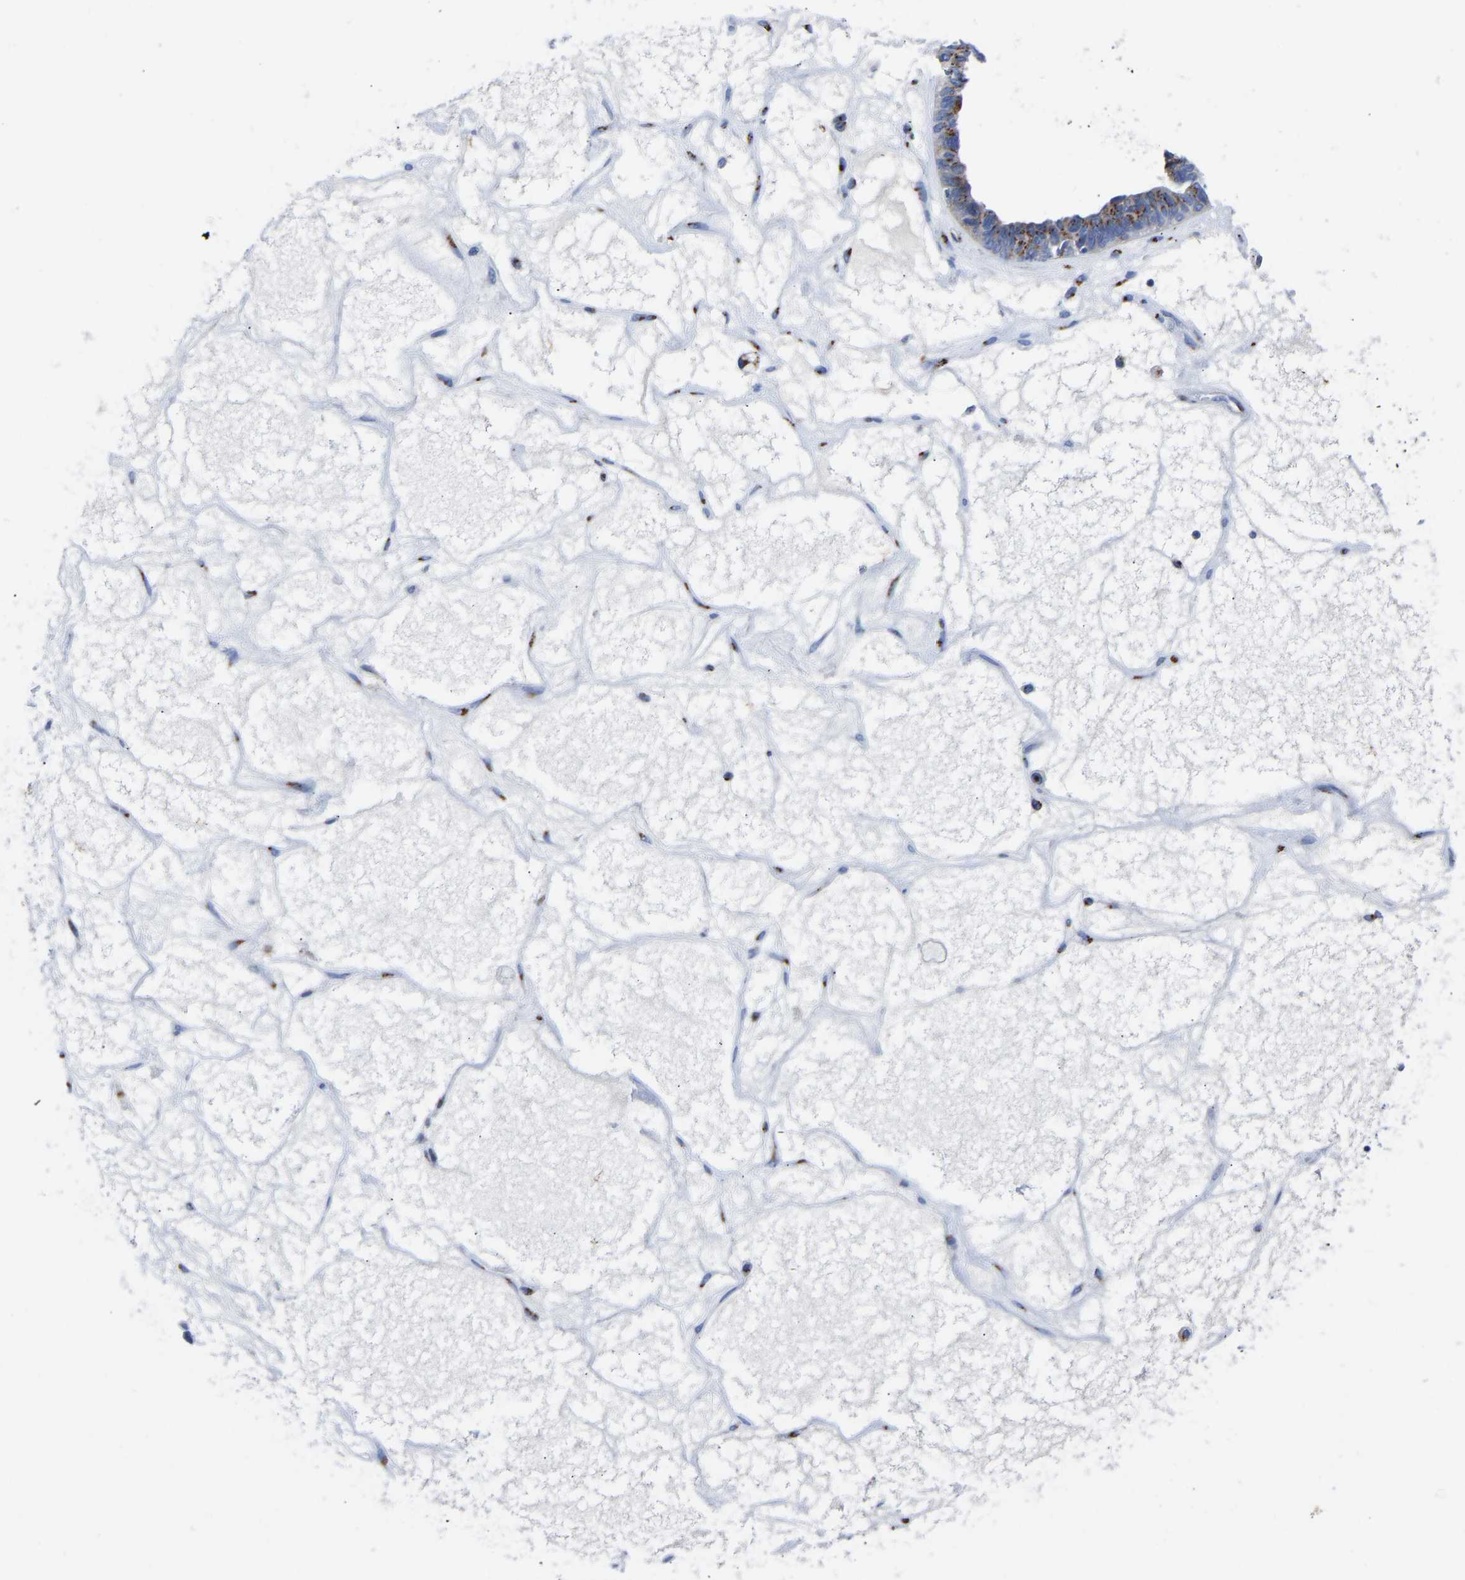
{"staining": {"intensity": "moderate", "quantity": ">75%", "location": "cytoplasmic/membranous"}, "tissue": "ovarian cancer", "cell_type": "Tumor cells", "image_type": "cancer", "snomed": [{"axis": "morphology", "description": "Cystadenocarcinoma, serous, NOS"}, {"axis": "topography", "description": "Ovary"}], "caption": "Ovarian serous cystadenocarcinoma was stained to show a protein in brown. There is medium levels of moderate cytoplasmic/membranous positivity in about >75% of tumor cells.", "gene": "TMEM87A", "patient": {"sex": "female", "age": 79}}